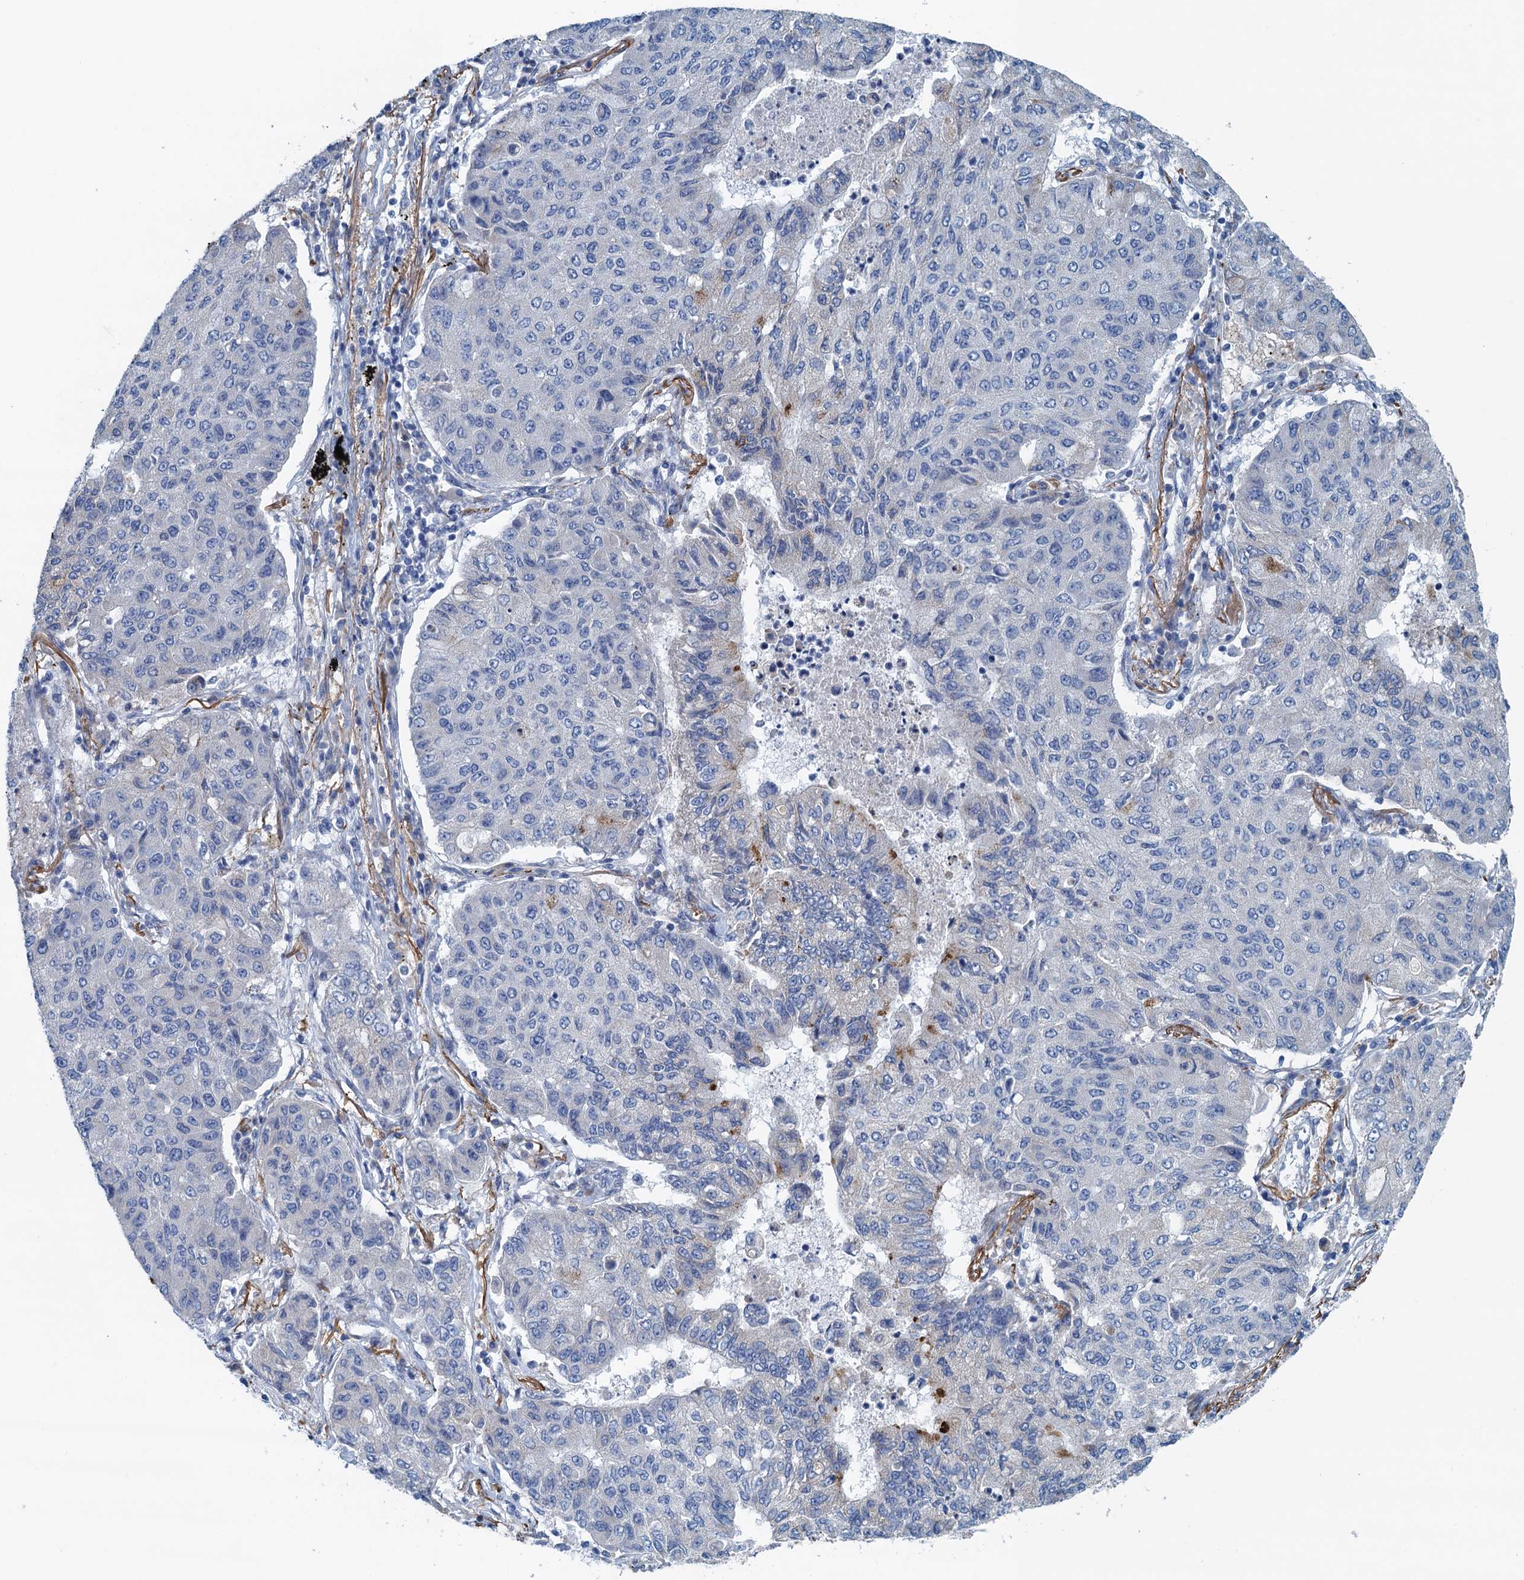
{"staining": {"intensity": "negative", "quantity": "none", "location": "none"}, "tissue": "lung cancer", "cell_type": "Tumor cells", "image_type": "cancer", "snomed": [{"axis": "morphology", "description": "Squamous cell carcinoma, NOS"}, {"axis": "topography", "description": "Lung"}], "caption": "DAB immunohistochemical staining of human squamous cell carcinoma (lung) shows no significant staining in tumor cells.", "gene": "C10orf88", "patient": {"sex": "male", "age": 74}}